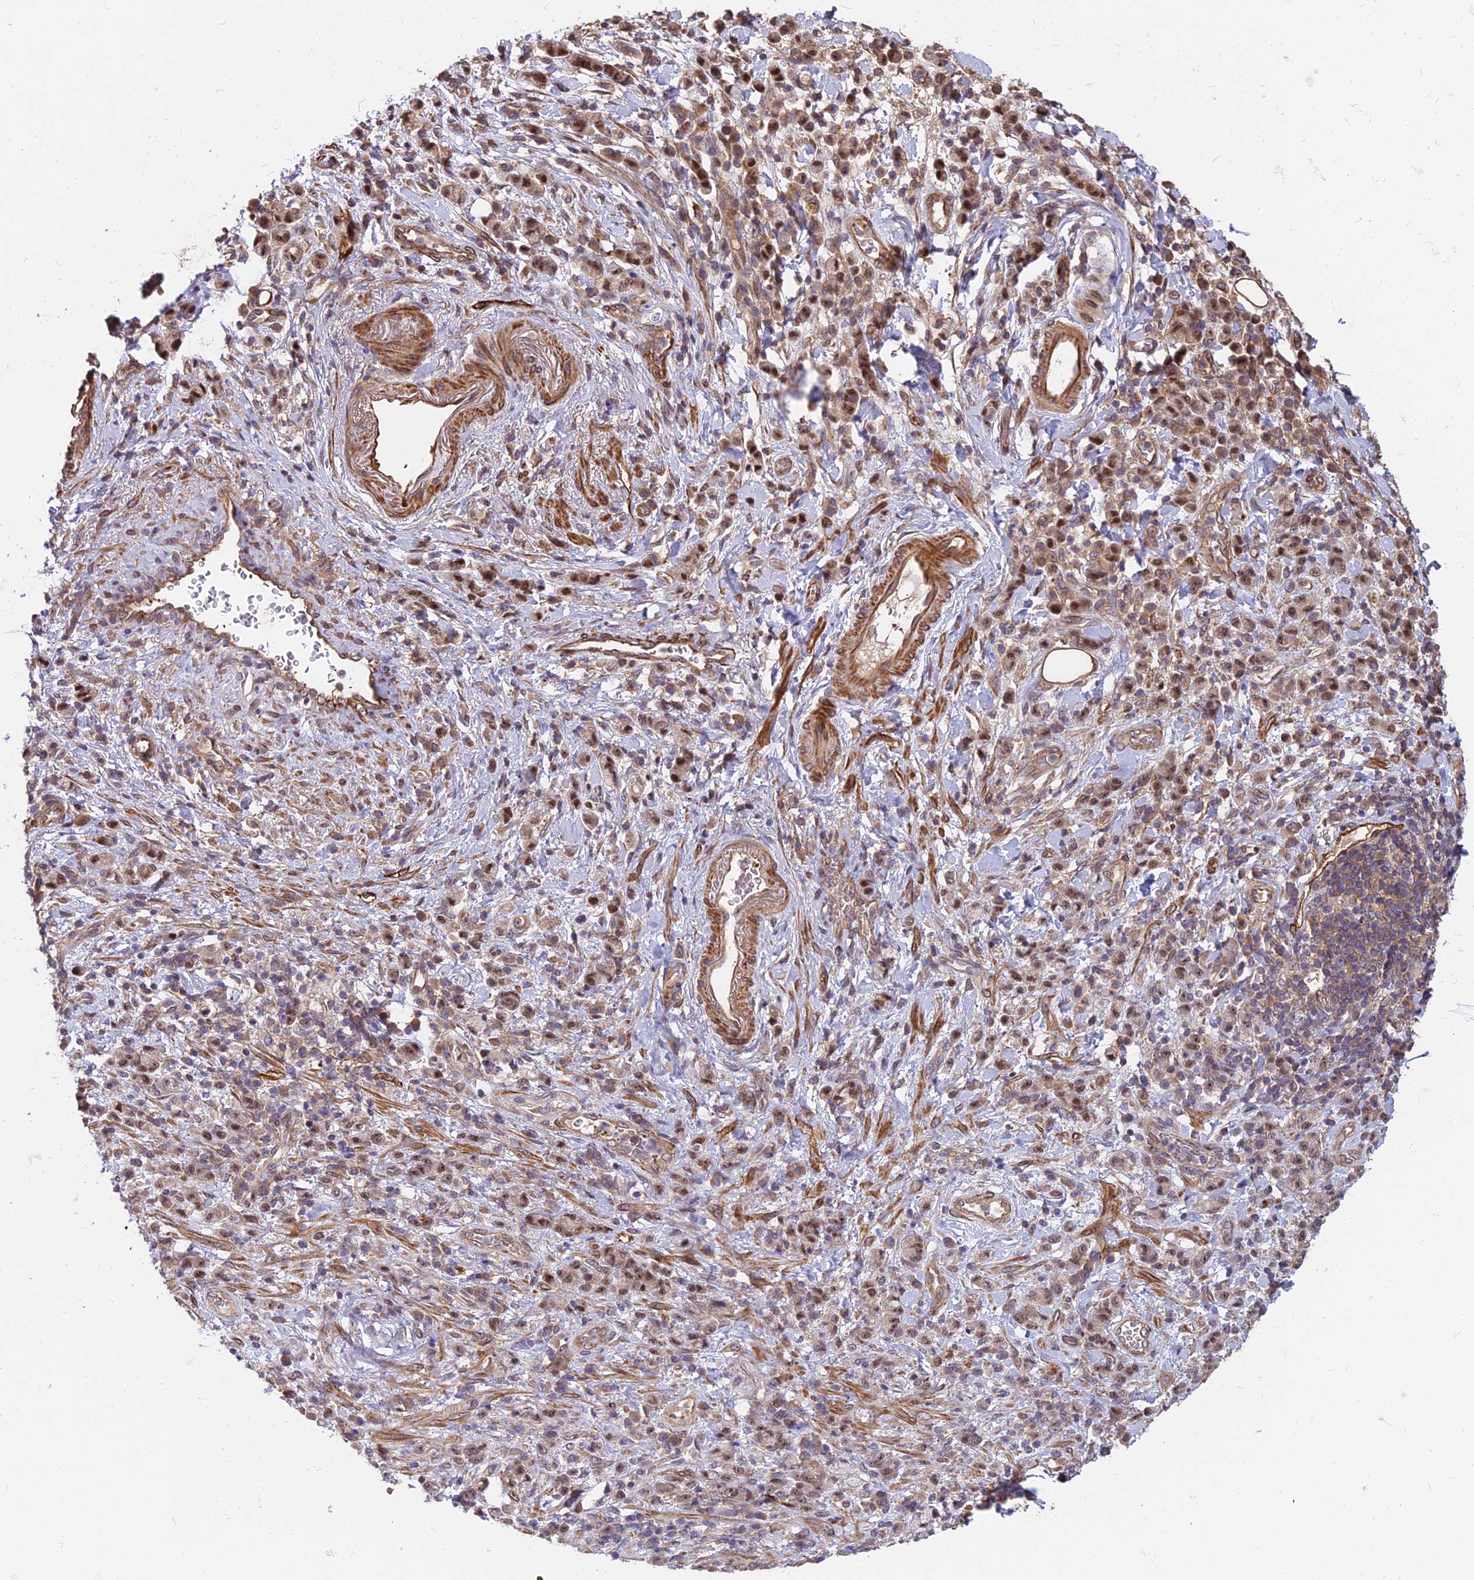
{"staining": {"intensity": "moderate", "quantity": ">75%", "location": "nuclear"}, "tissue": "stomach cancer", "cell_type": "Tumor cells", "image_type": "cancer", "snomed": [{"axis": "morphology", "description": "Adenocarcinoma, NOS"}, {"axis": "topography", "description": "Stomach"}], "caption": "Immunohistochemical staining of stomach cancer reveals medium levels of moderate nuclear staining in about >75% of tumor cells. (DAB (3,3'-diaminobenzidine) IHC, brown staining for protein, blue staining for nuclei).", "gene": "TCEA3", "patient": {"sex": "male", "age": 77}}